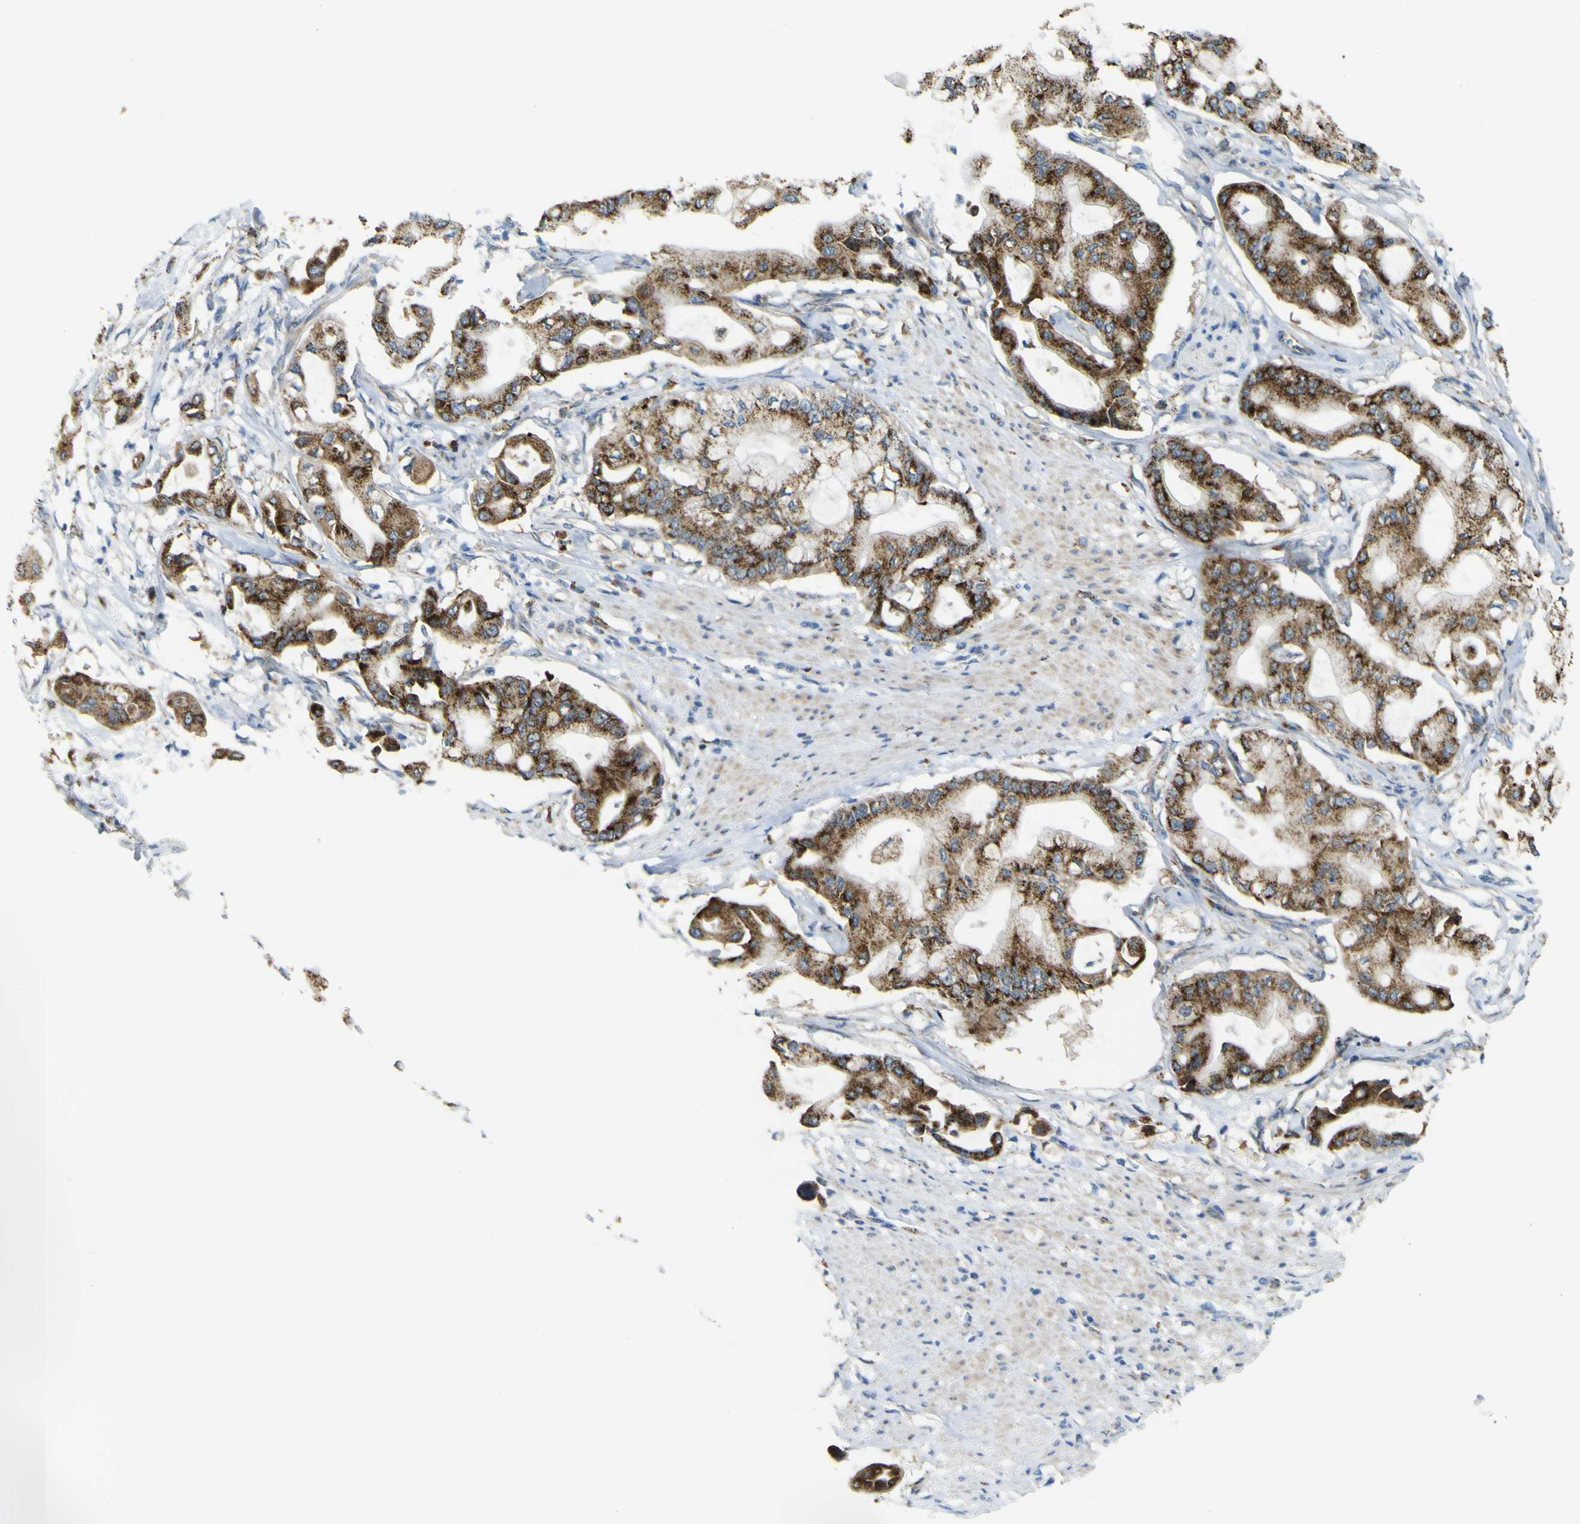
{"staining": {"intensity": "strong", "quantity": ">75%", "location": "cytoplasmic/membranous"}, "tissue": "pancreatic cancer", "cell_type": "Tumor cells", "image_type": "cancer", "snomed": [{"axis": "morphology", "description": "Adenocarcinoma, NOS"}, {"axis": "morphology", "description": "Adenocarcinoma, metastatic, NOS"}, {"axis": "topography", "description": "Lymph node"}, {"axis": "topography", "description": "Pancreas"}, {"axis": "topography", "description": "Duodenum"}], "caption": "A high-resolution image shows immunohistochemistry staining of pancreatic cancer (metastatic adenocarcinoma), which reveals strong cytoplasmic/membranous positivity in approximately >75% of tumor cells.", "gene": "ACBD5", "patient": {"sex": "female", "age": 64}}